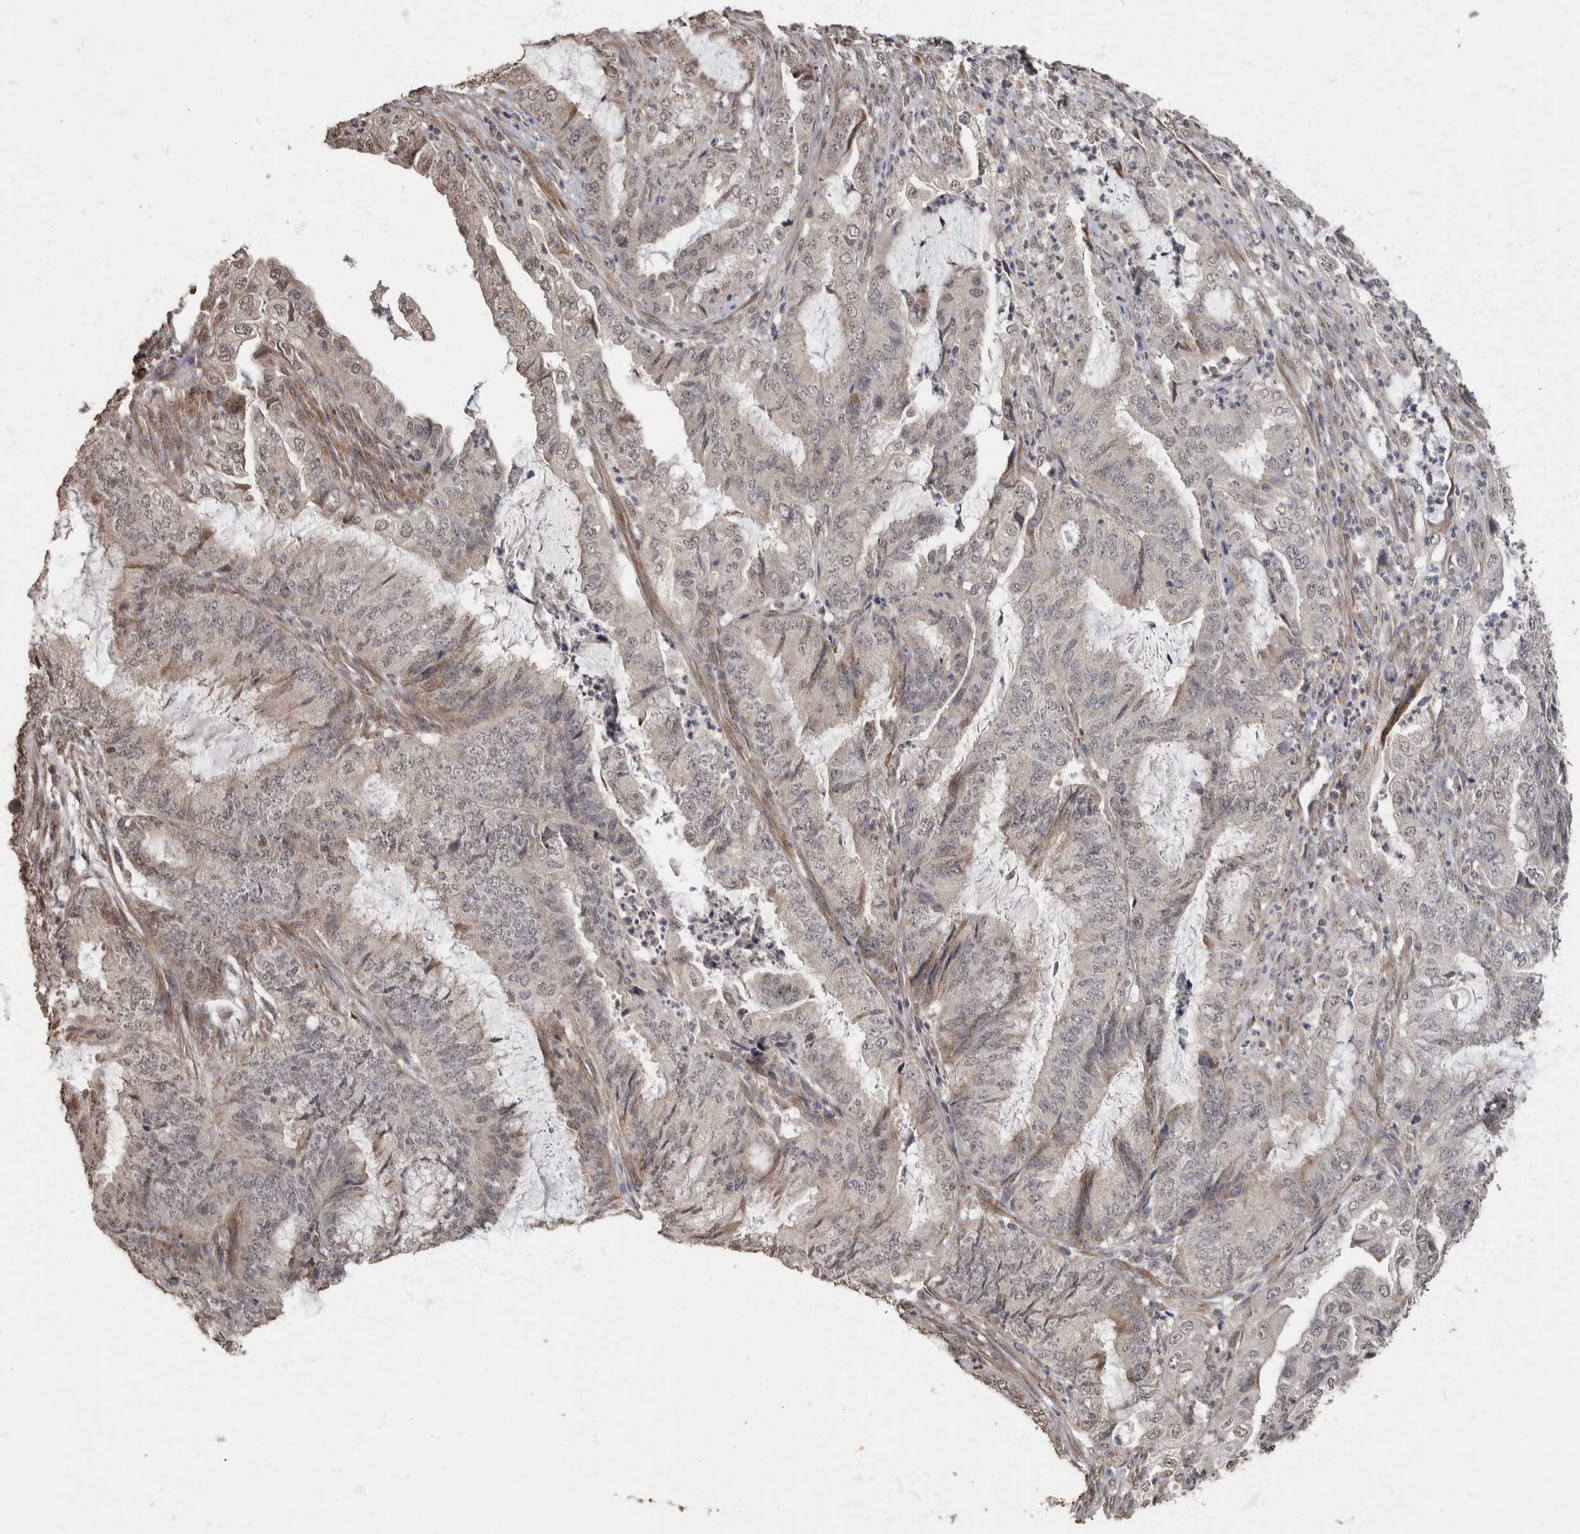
{"staining": {"intensity": "weak", "quantity": "25%-75%", "location": "cytoplasmic/membranous"}, "tissue": "endometrial cancer", "cell_type": "Tumor cells", "image_type": "cancer", "snomed": [{"axis": "morphology", "description": "Adenocarcinoma, NOS"}, {"axis": "topography", "description": "Endometrium"}], "caption": "This is an image of immunohistochemistry staining of endometrial adenocarcinoma, which shows weak positivity in the cytoplasmic/membranous of tumor cells.", "gene": "MAFG", "patient": {"sex": "female", "age": 49}}